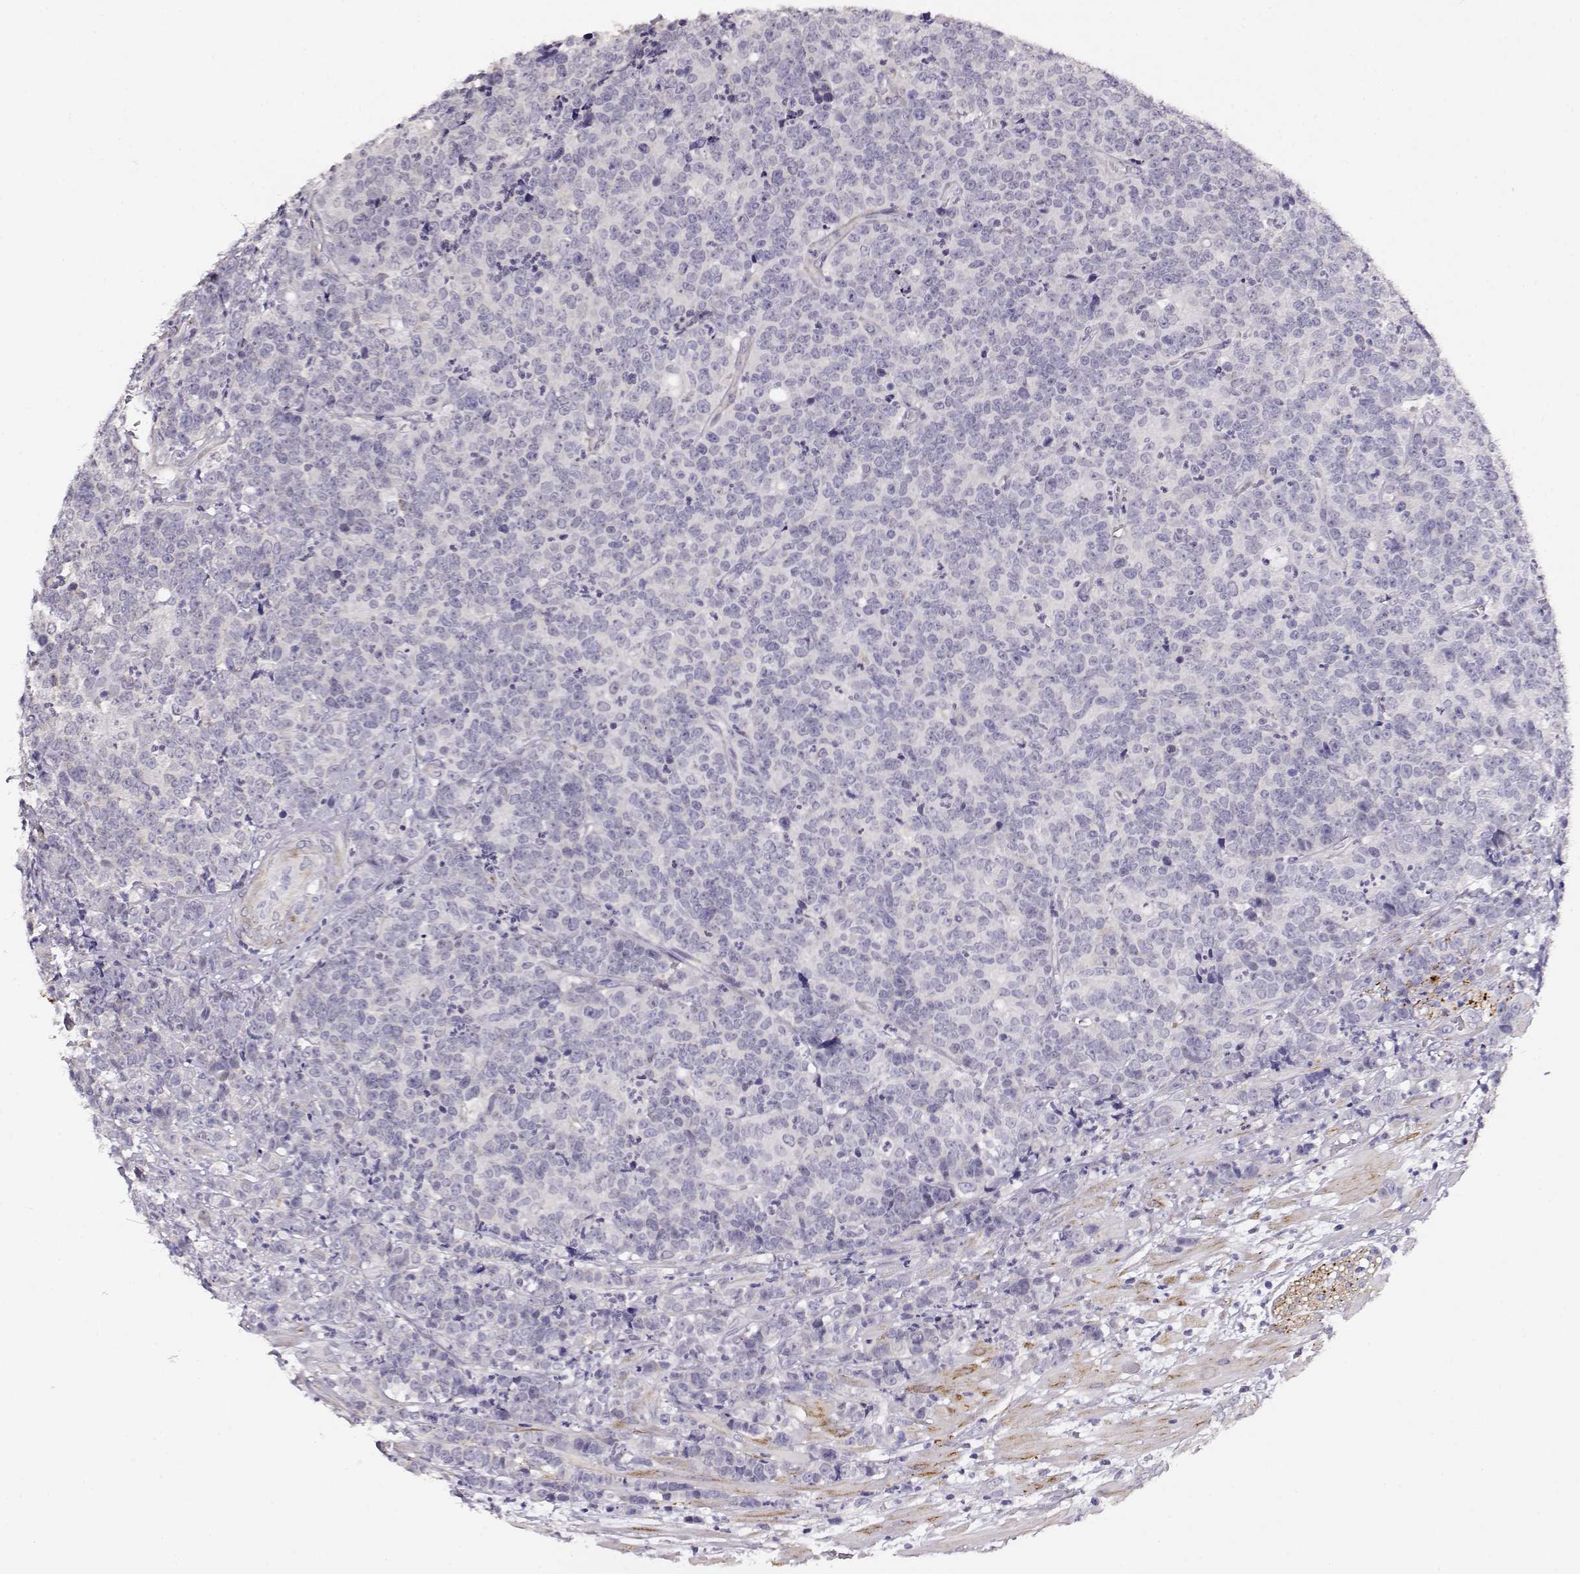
{"staining": {"intensity": "negative", "quantity": "none", "location": "none"}, "tissue": "prostate cancer", "cell_type": "Tumor cells", "image_type": "cancer", "snomed": [{"axis": "morphology", "description": "Adenocarcinoma, NOS"}, {"axis": "topography", "description": "Prostate"}], "caption": "Protein analysis of adenocarcinoma (prostate) demonstrates no significant staining in tumor cells.", "gene": "RBM44", "patient": {"sex": "male", "age": 67}}